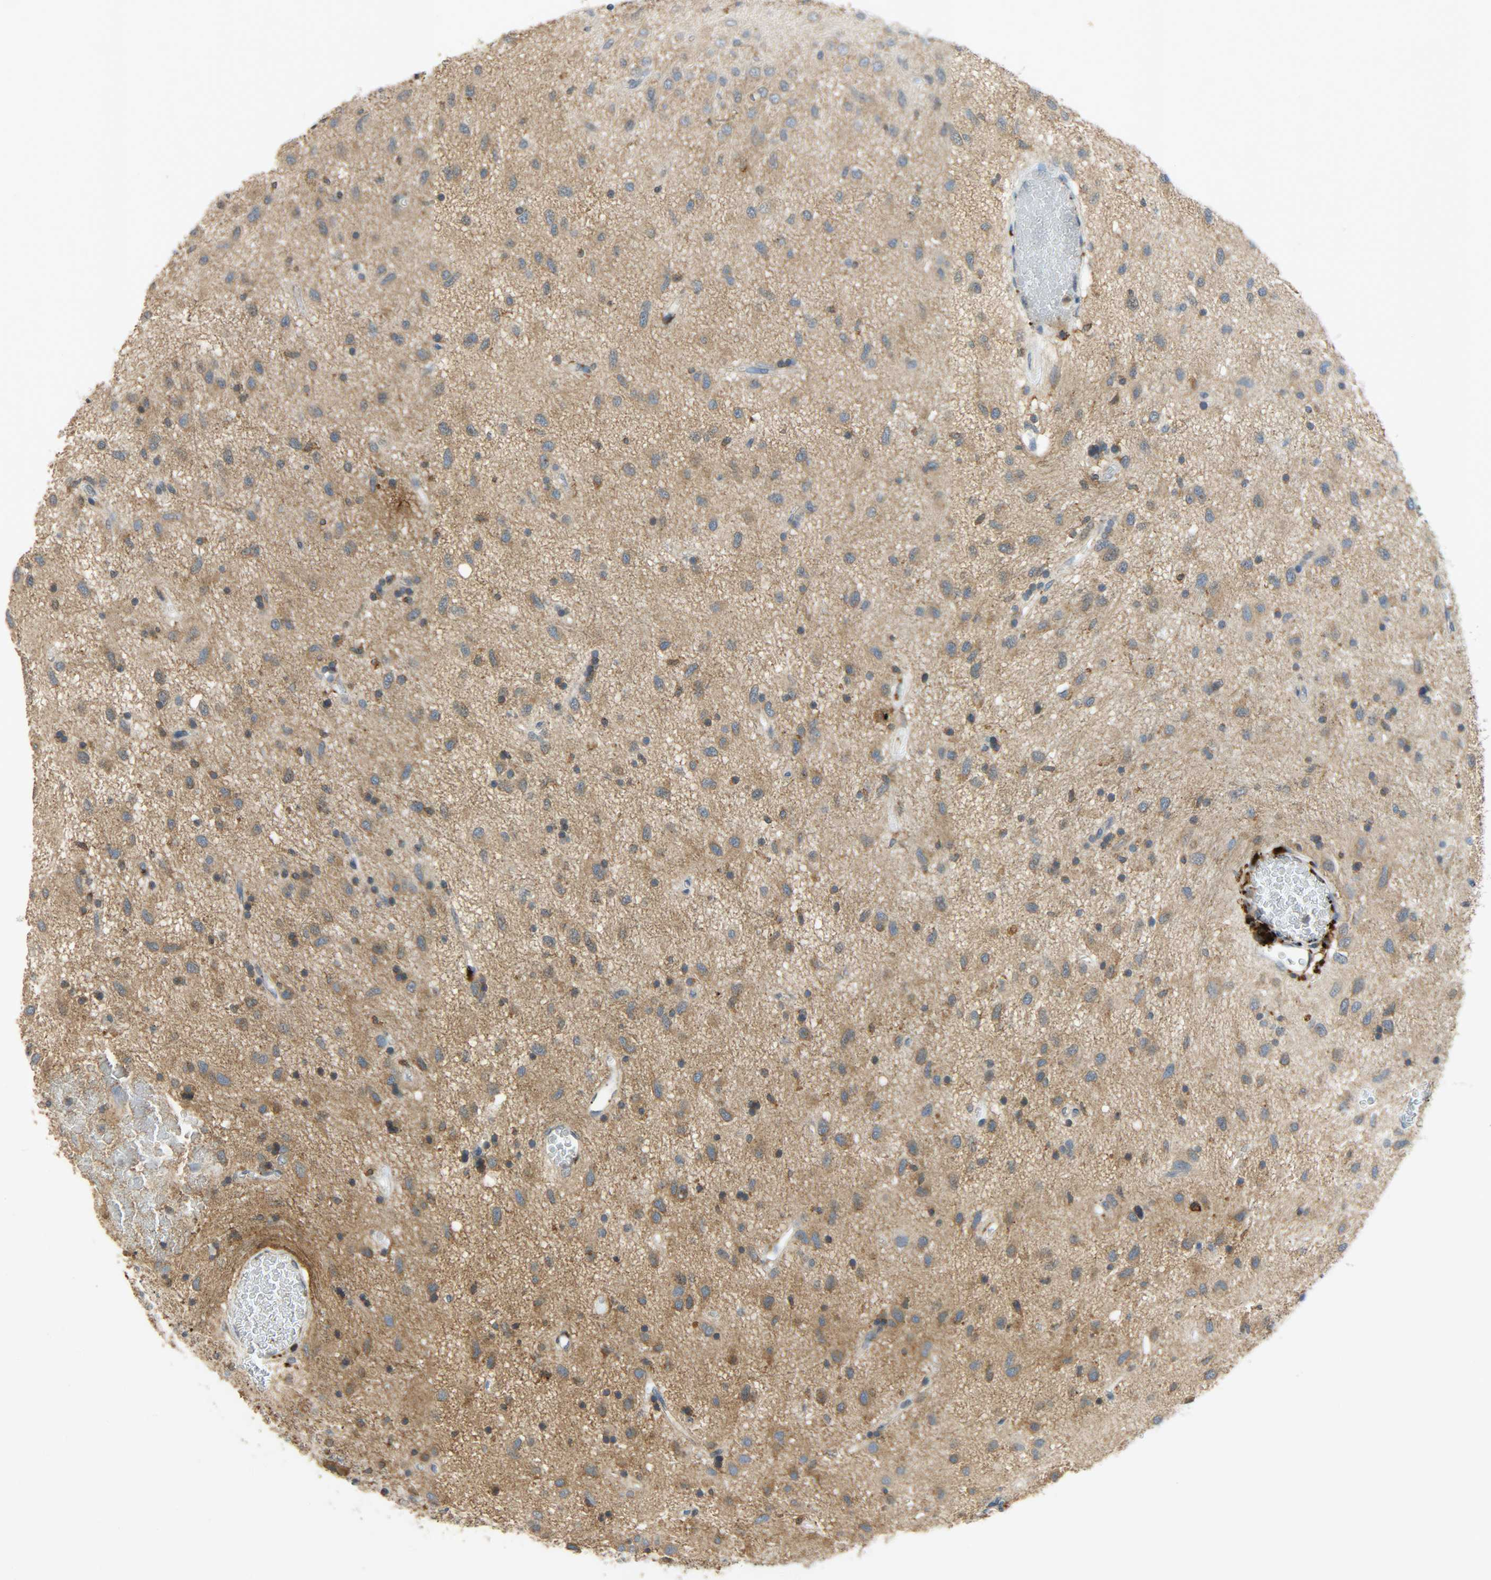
{"staining": {"intensity": "moderate", "quantity": ">75%", "location": "cytoplasmic/membranous"}, "tissue": "glioma", "cell_type": "Tumor cells", "image_type": "cancer", "snomed": [{"axis": "morphology", "description": "Glioma, malignant, Low grade"}, {"axis": "topography", "description": "Brain"}], "caption": "Immunohistochemical staining of human glioma demonstrates medium levels of moderate cytoplasmic/membranous positivity in approximately >75% of tumor cells.", "gene": "GIT2", "patient": {"sex": "male", "age": 77}}